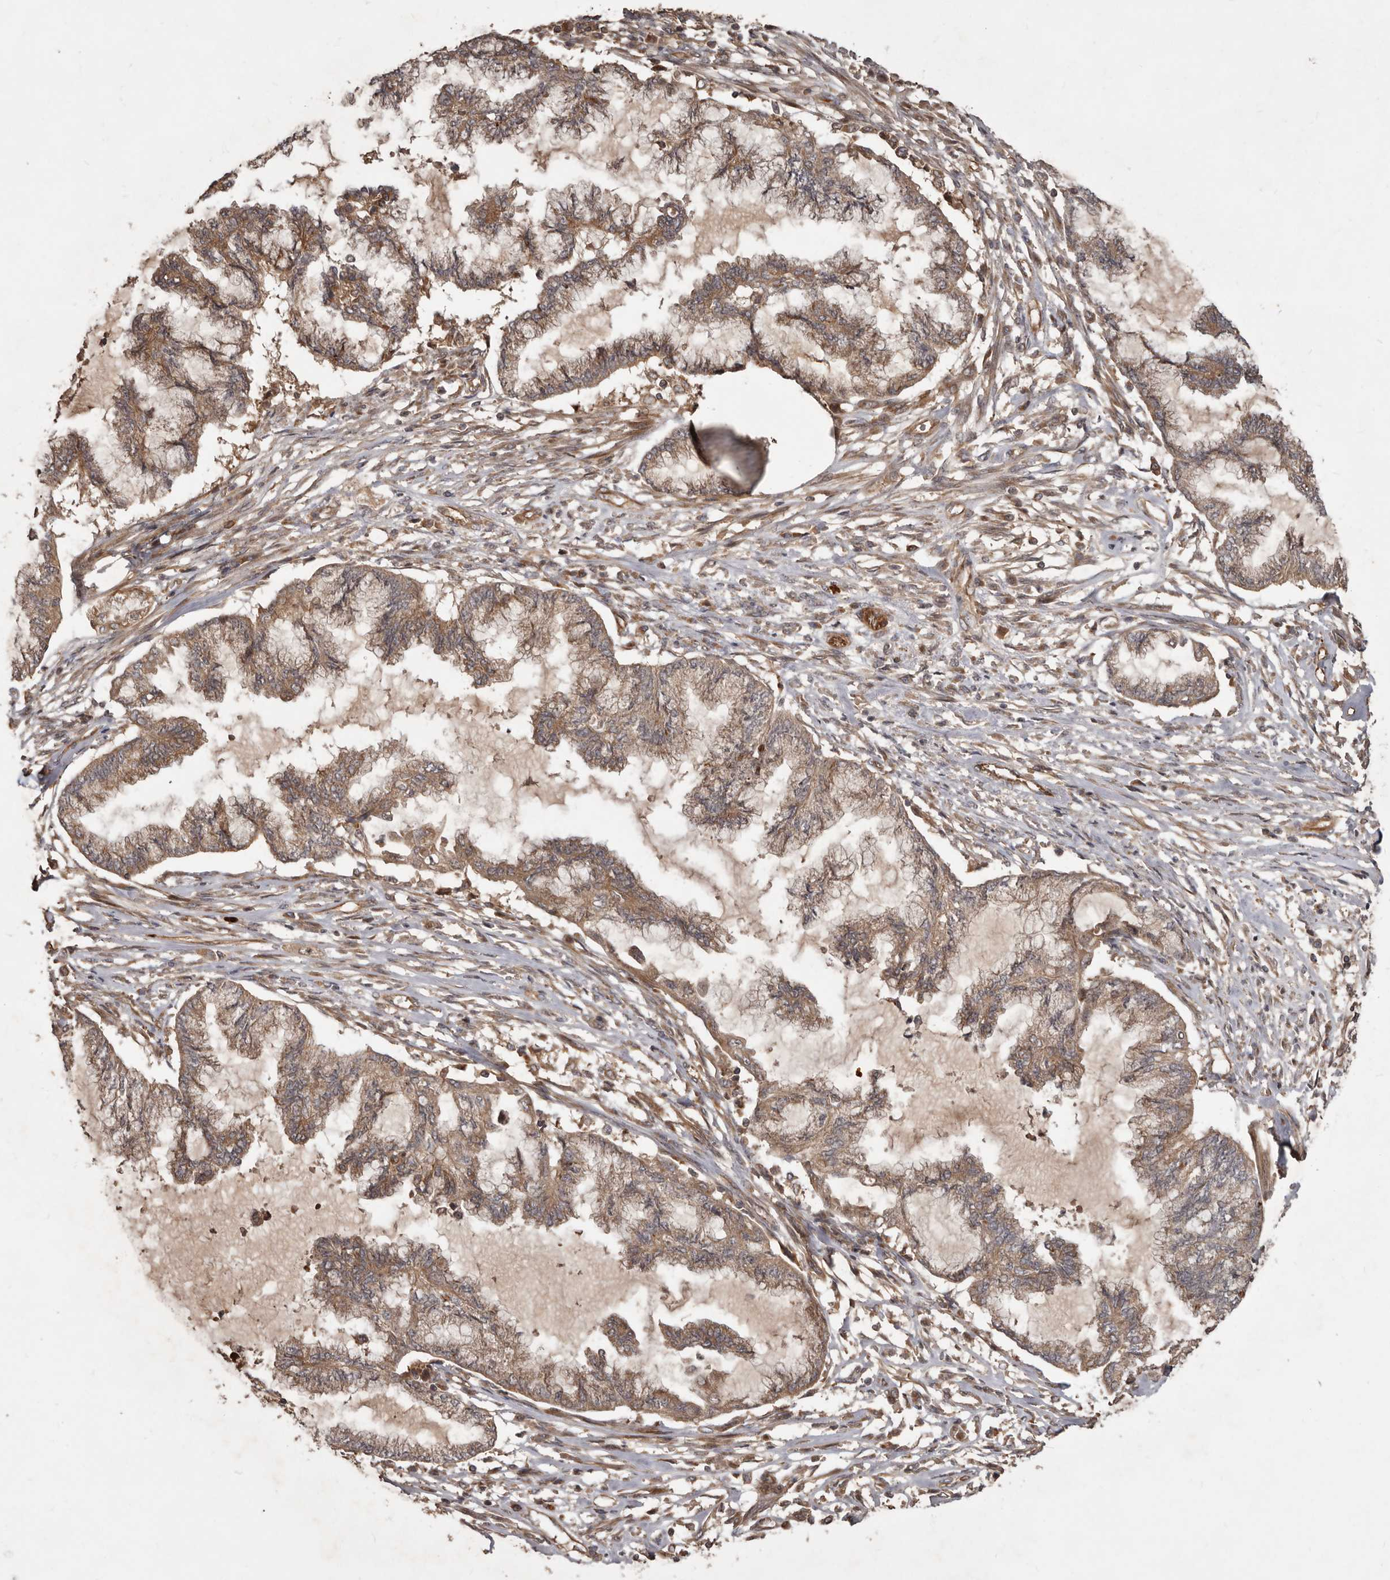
{"staining": {"intensity": "weak", "quantity": ">75%", "location": "cytoplasmic/membranous"}, "tissue": "endometrial cancer", "cell_type": "Tumor cells", "image_type": "cancer", "snomed": [{"axis": "morphology", "description": "Adenocarcinoma, NOS"}, {"axis": "topography", "description": "Endometrium"}], "caption": "Tumor cells show low levels of weak cytoplasmic/membranous staining in about >75% of cells in endometrial cancer. The staining was performed using DAB (3,3'-diaminobenzidine), with brown indicating positive protein expression. Nuclei are stained blue with hematoxylin.", "gene": "STK36", "patient": {"sex": "female", "age": 86}}